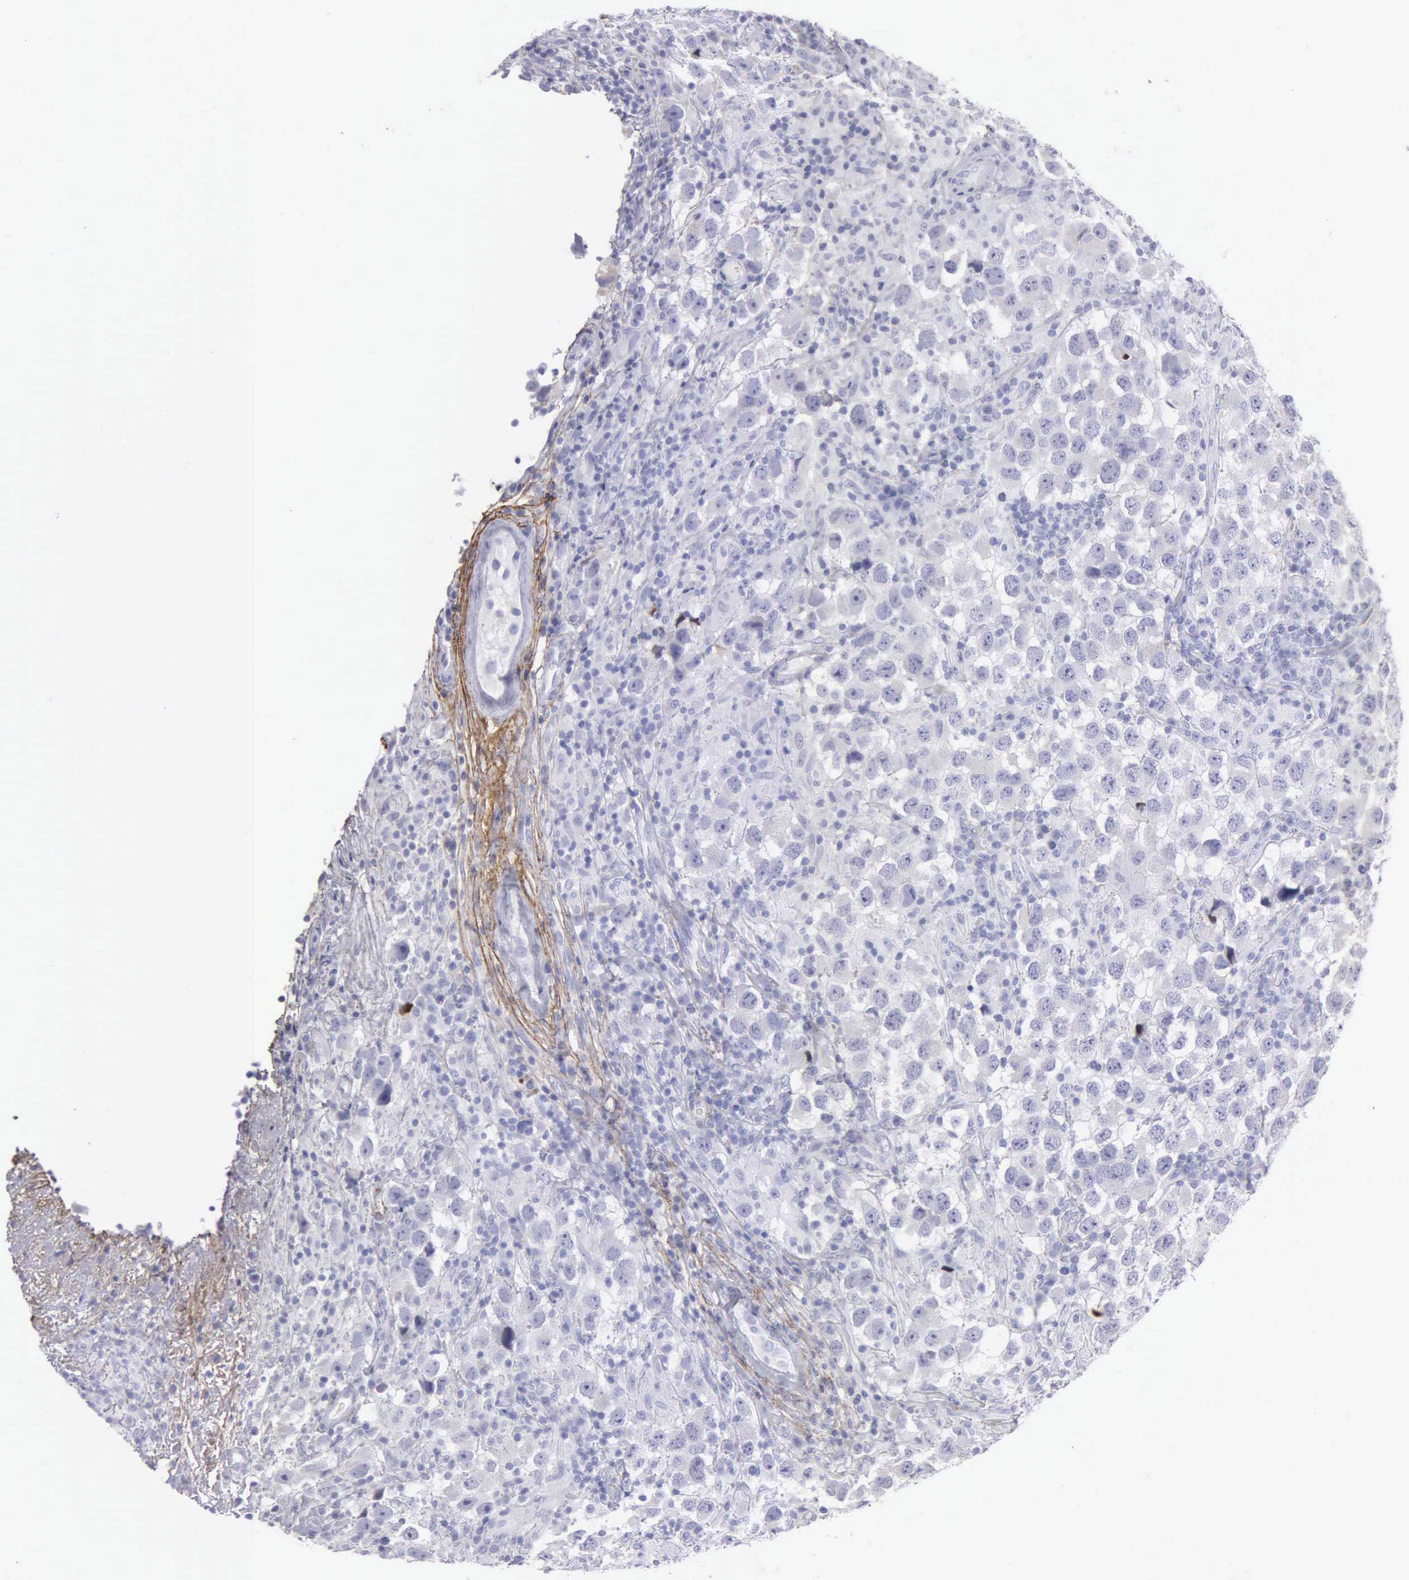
{"staining": {"intensity": "negative", "quantity": "none", "location": "none"}, "tissue": "testis cancer", "cell_type": "Tumor cells", "image_type": "cancer", "snomed": [{"axis": "morphology", "description": "Carcinoma, Embryonal, NOS"}, {"axis": "topography", "description": "Testis"}], "caption": "Testis cancer (embryonal carcinoma) stained for a protein using immunohistochemistry (IHC) shows no positivity tumor cells.", "gene": "FBLN5", "patient": {"sex": "male", "age": 21}}